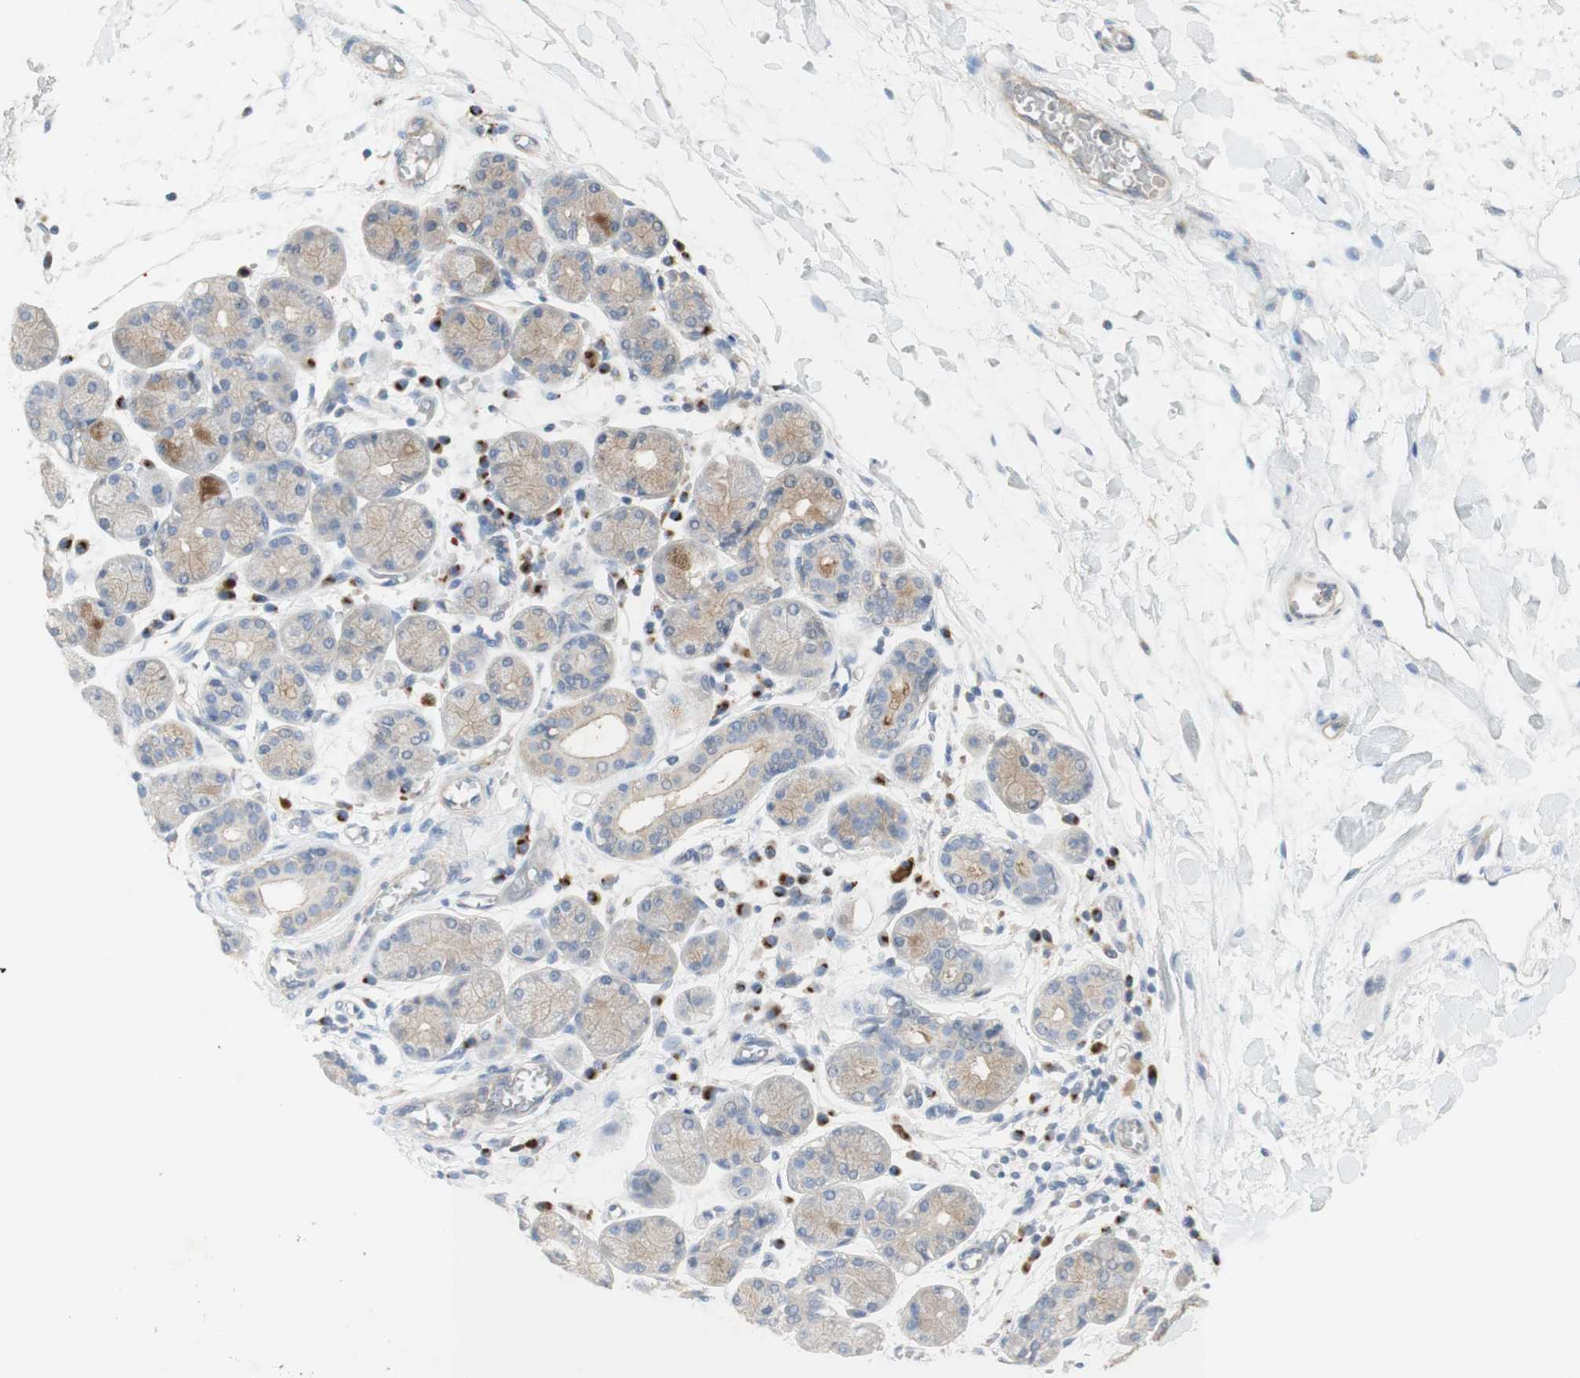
{"staining": {"intensity": "weak", "quantity": ">75%", "location": "cytoplasmic/membranous"}, "tissue": "salivary gland", "cell_type": "Glandular cells", "image_type": "normal", "snomed": [{"axis": "morphology", "description": "Normal tissue, NOS"}, {"axis": "topography", "description": "Salivary gland"}], "caption": "Immunohistochemistry (IHC) micrograph of benign human salivary gland stained for a protein (brown), which reveals low levels of weak cytoplasmic/membranous staining in approximately >75% of glandular cells.", "gene": "MANEA", "patient": {"sex": "female", "age": 24}}